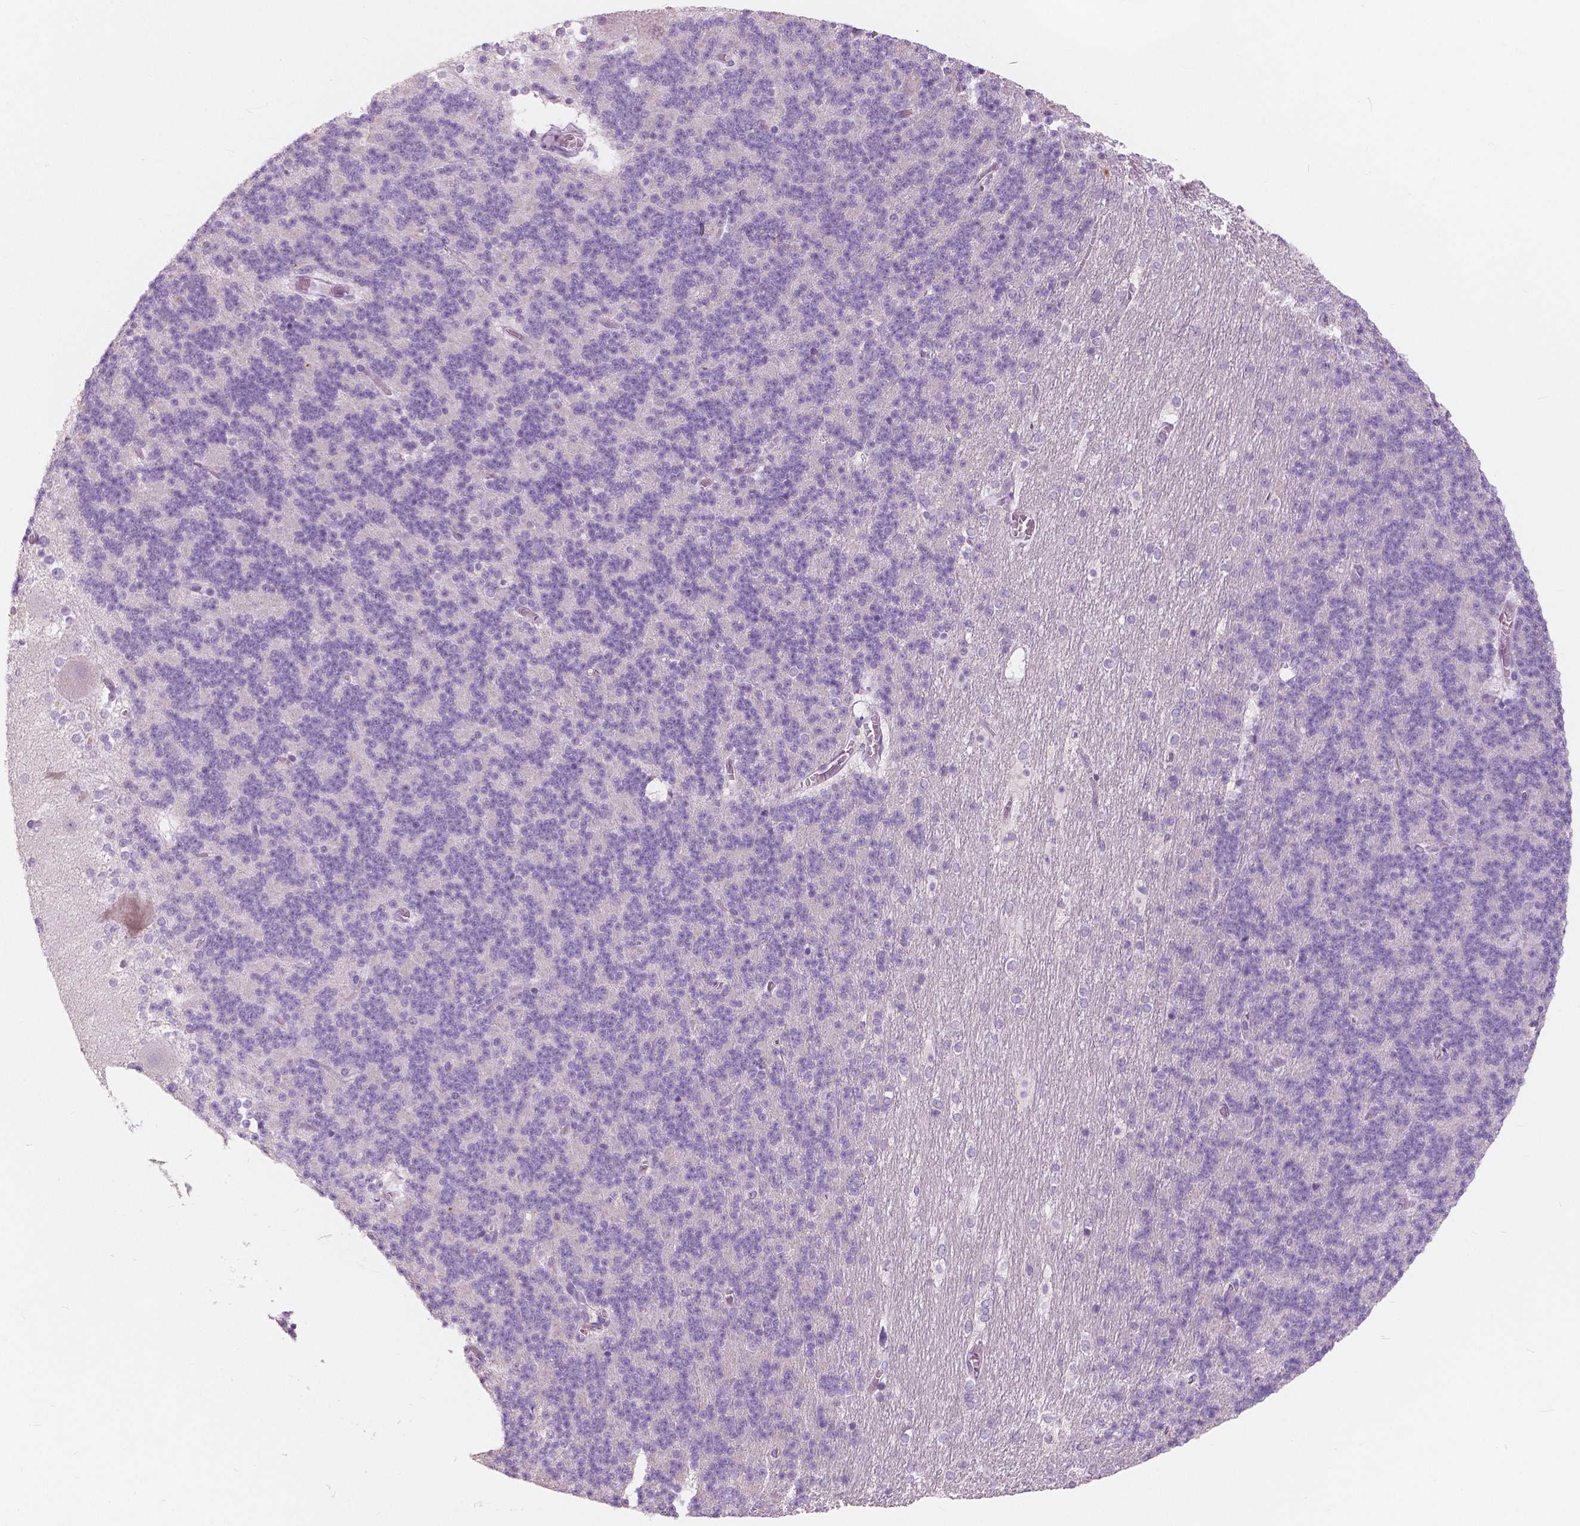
{"staining": {"intensity": "negative", "quantity": "none", "location": "none"}, "tissue": "cerebellum", "cell_type": "Cells in granular layer", "image_type": "normal", "snomed": [{"axis": "morphology", "description": "Normal tissue, NOS"}, {"axis": "topography", "description": "Cerebellum"}], "caption": "Unremarkable cerebellum was stained to show a protein in brown. There is no significant staining in cells in granular layer. Brightfield microscopy of IHC stained with DAB (3,3'-diaminobenzidine) (brown) and hematoxylin (blue), captured at high magnification.", "gene": "CXCR2", "patient": {"sex": "female", "age": 19}}